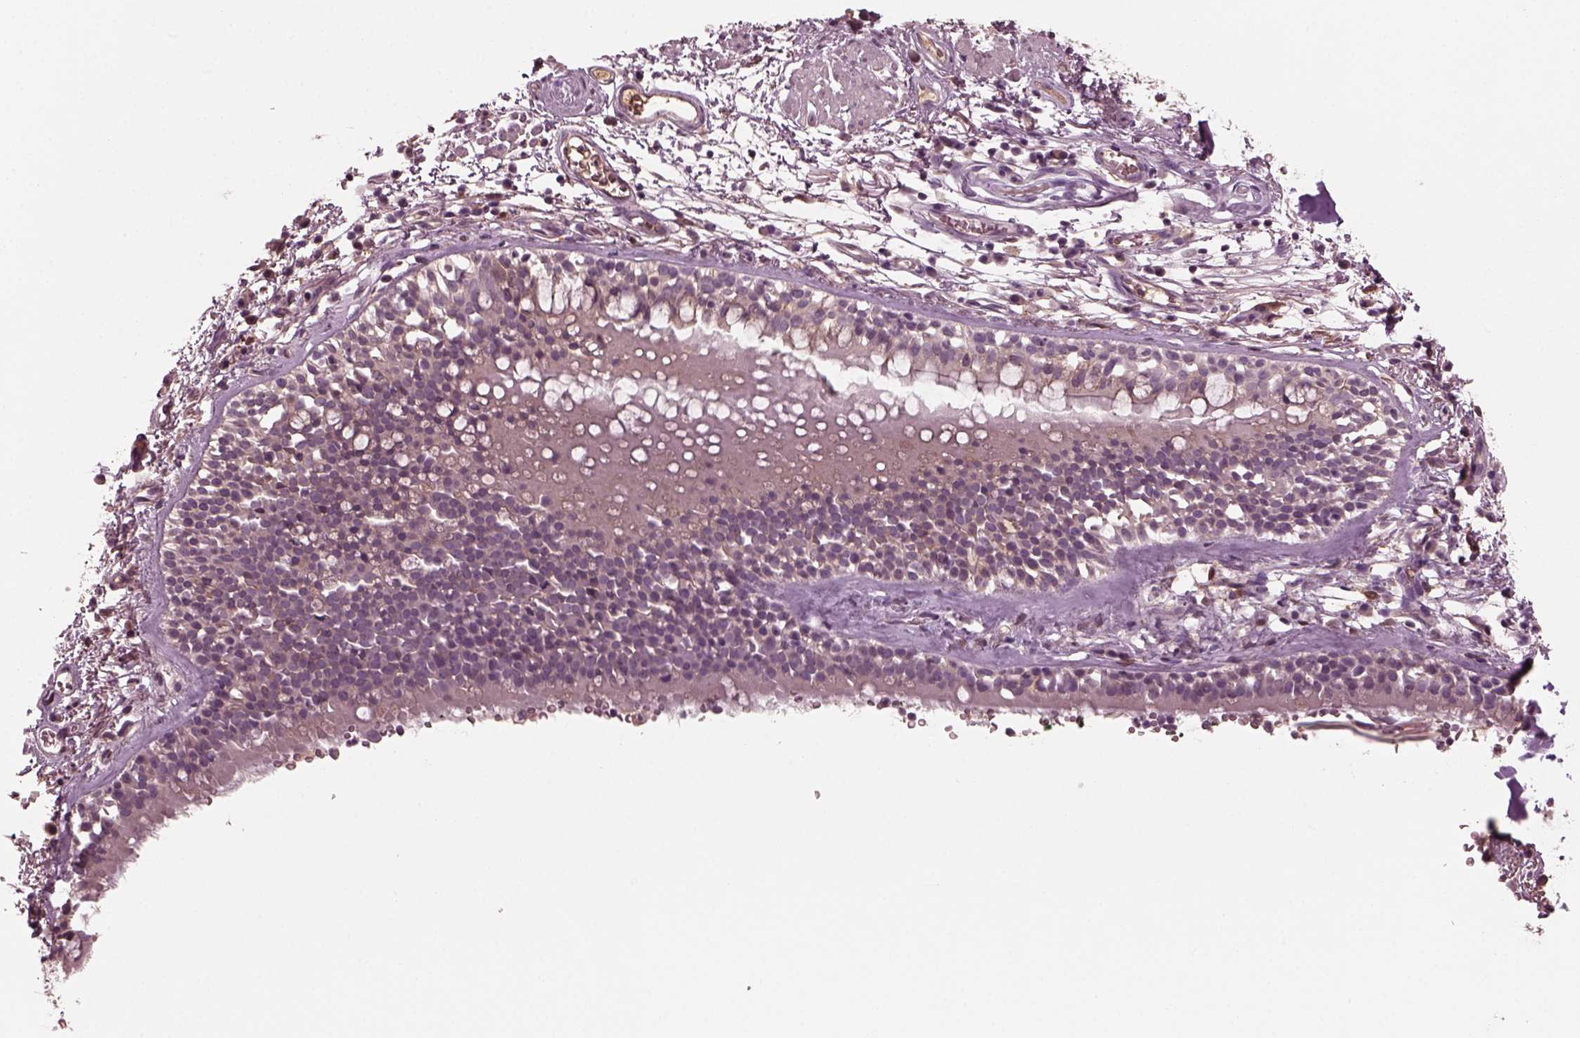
{"staining": {"intensity": "negative", "quantity": "none", "location": "none"}, "tissue": "adipose tissue", "cell_type": "Adipocytes", "image_type": "normal", "snomed": [{"axis": "morphology", "description": "Normal tissue, NOS"}, {"axis": "topography", "description": "Cartilage tissue"}, {"axis": "topography", "description": "Bronchus"}], "caption": "The immunohistochemistry micrograph has no significant staining in adipocytes of adipose tissue.", "gene": "PORCN", "patient": {"sex": "male", "age": 58}}